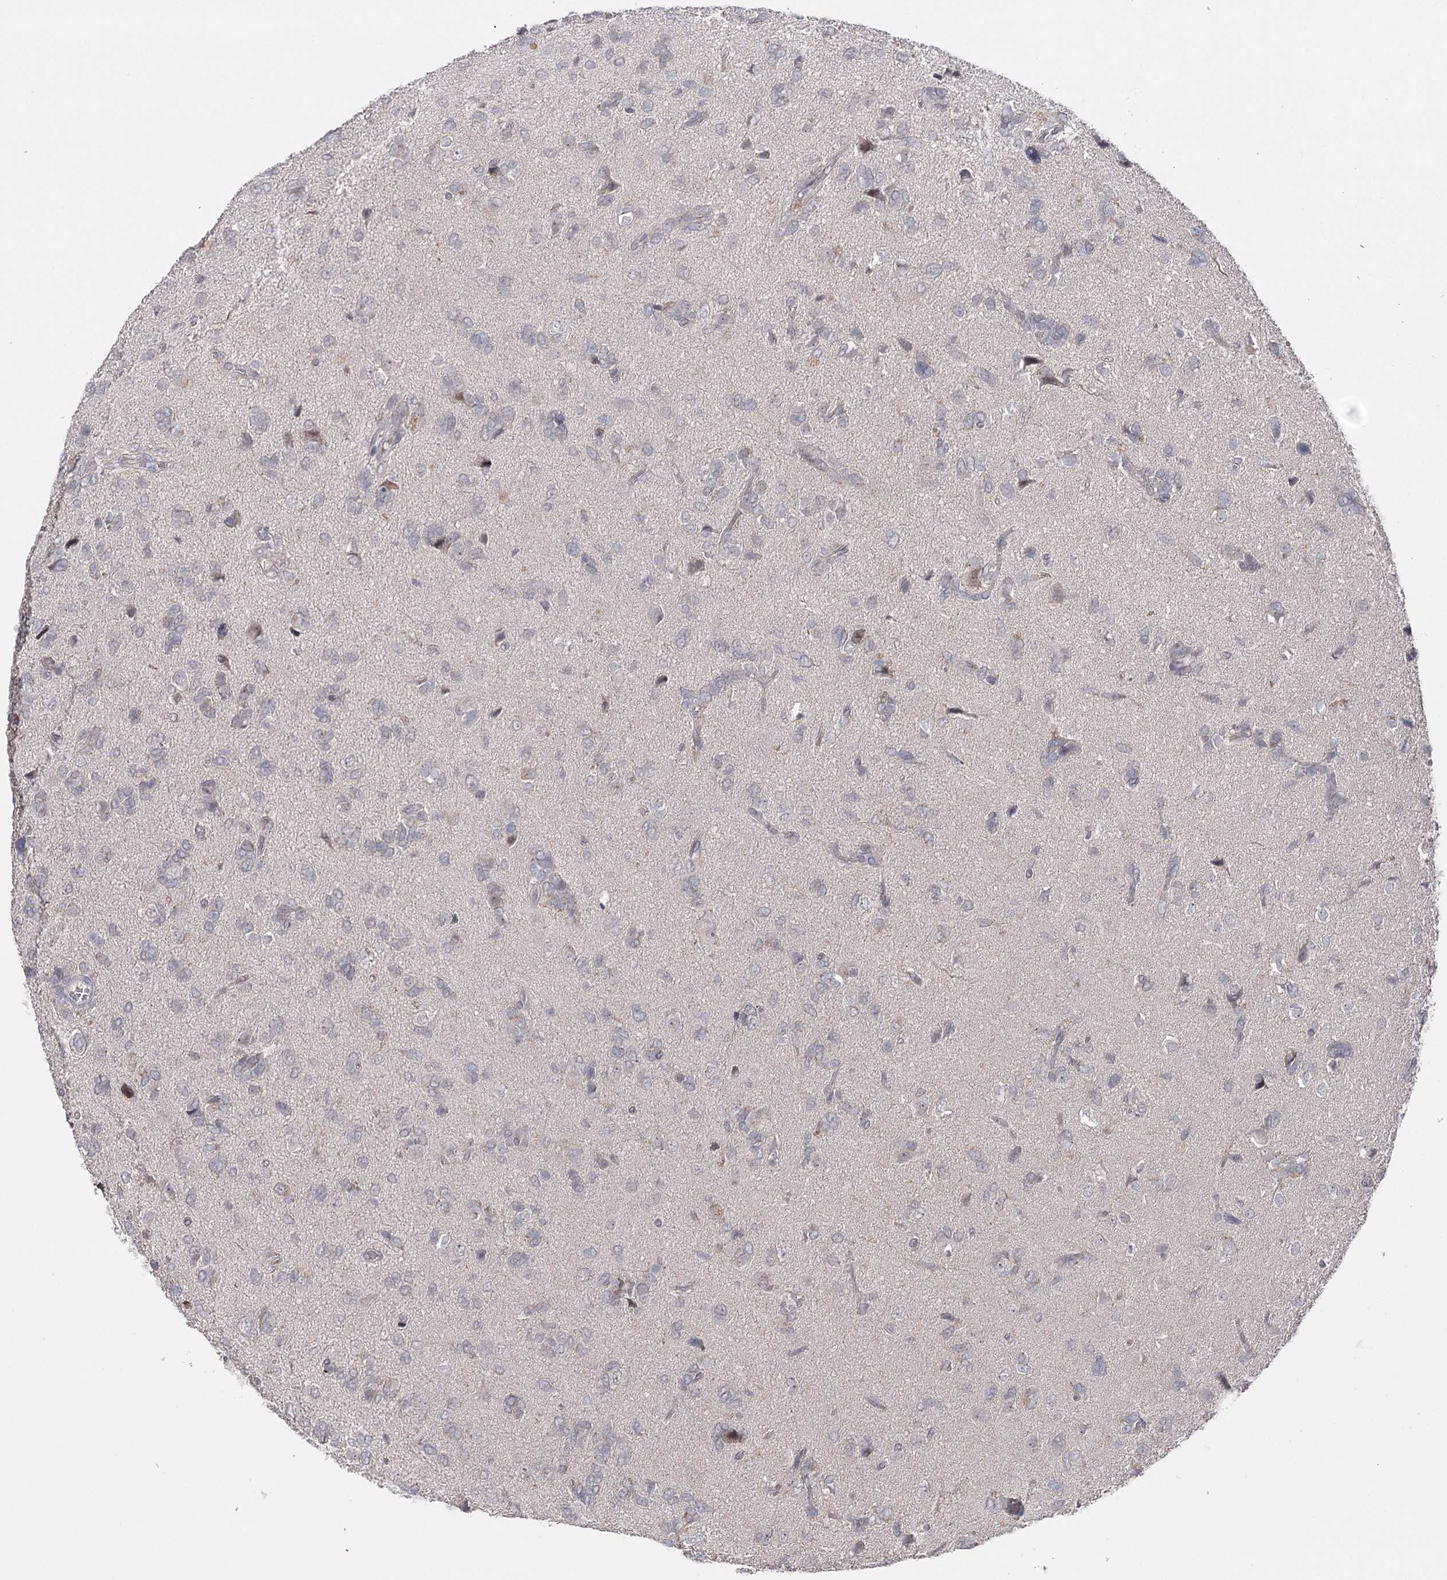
{"staining": {"intensity": "negative", "quantity": "none", "location": "none"}, "tissue": "glioma", "cell_type": "Tumor cells", "image_type": "cancer", "snomed": [{"axis": "morphology", "description": "Glioma, malignant, High grade"}, {"axis": "topography", "description": "Brain"}], "caption": "A photomicrograph of glioma stained for a protein exhibits no brown staining in tumor cells. Brightfield microscopy of immunohistochemistry (IHC) stained with DAB (brown) and hematoxylin (blue), captured at high magnification.", "gene": "HSD11B2", "patient": {"sex": "female", "age": 59}}